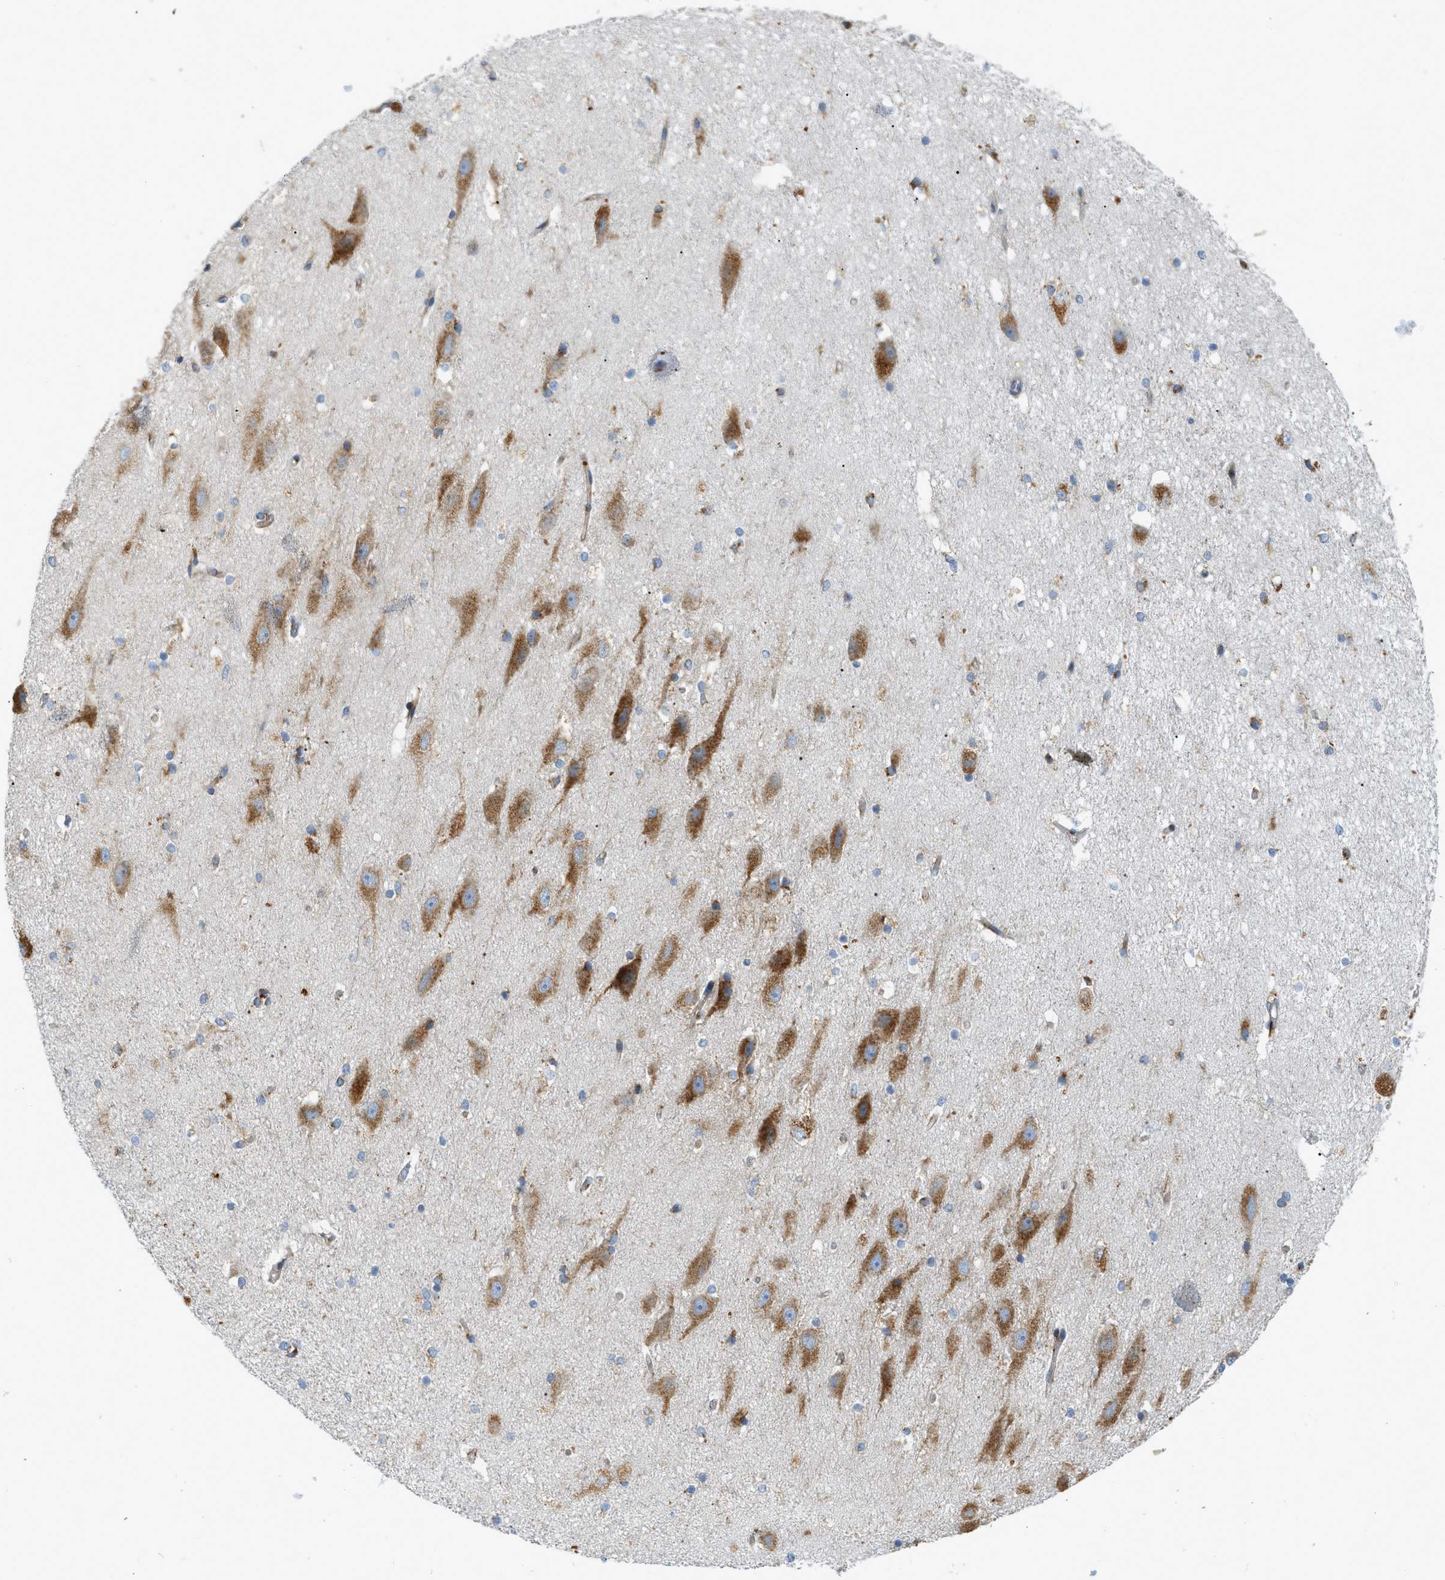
{"staining": {"intensity": "moderate", "quantity": "<25%", "location": "cytoplasmic/membranous"}, "tissue": "hippocampus", "cell_type": "Glial cells", "image_type": "normal", "snomed": [{"axis": "morphology", "description": "Normal tissue, NOS"}, {"axis": "topography", "description": "Hippocampus"}], "caption": "Moderate cytoplasmic/membranous expression is appreciated in approximately <25% of glial cells in normal hippocampus. Using DAB (brown) and hematoxylin (blue) stains, captured at high magnification using brightfield microscopy.", "gene": "LMBRD1", "patient": {"sex": "female", "age": 19}}